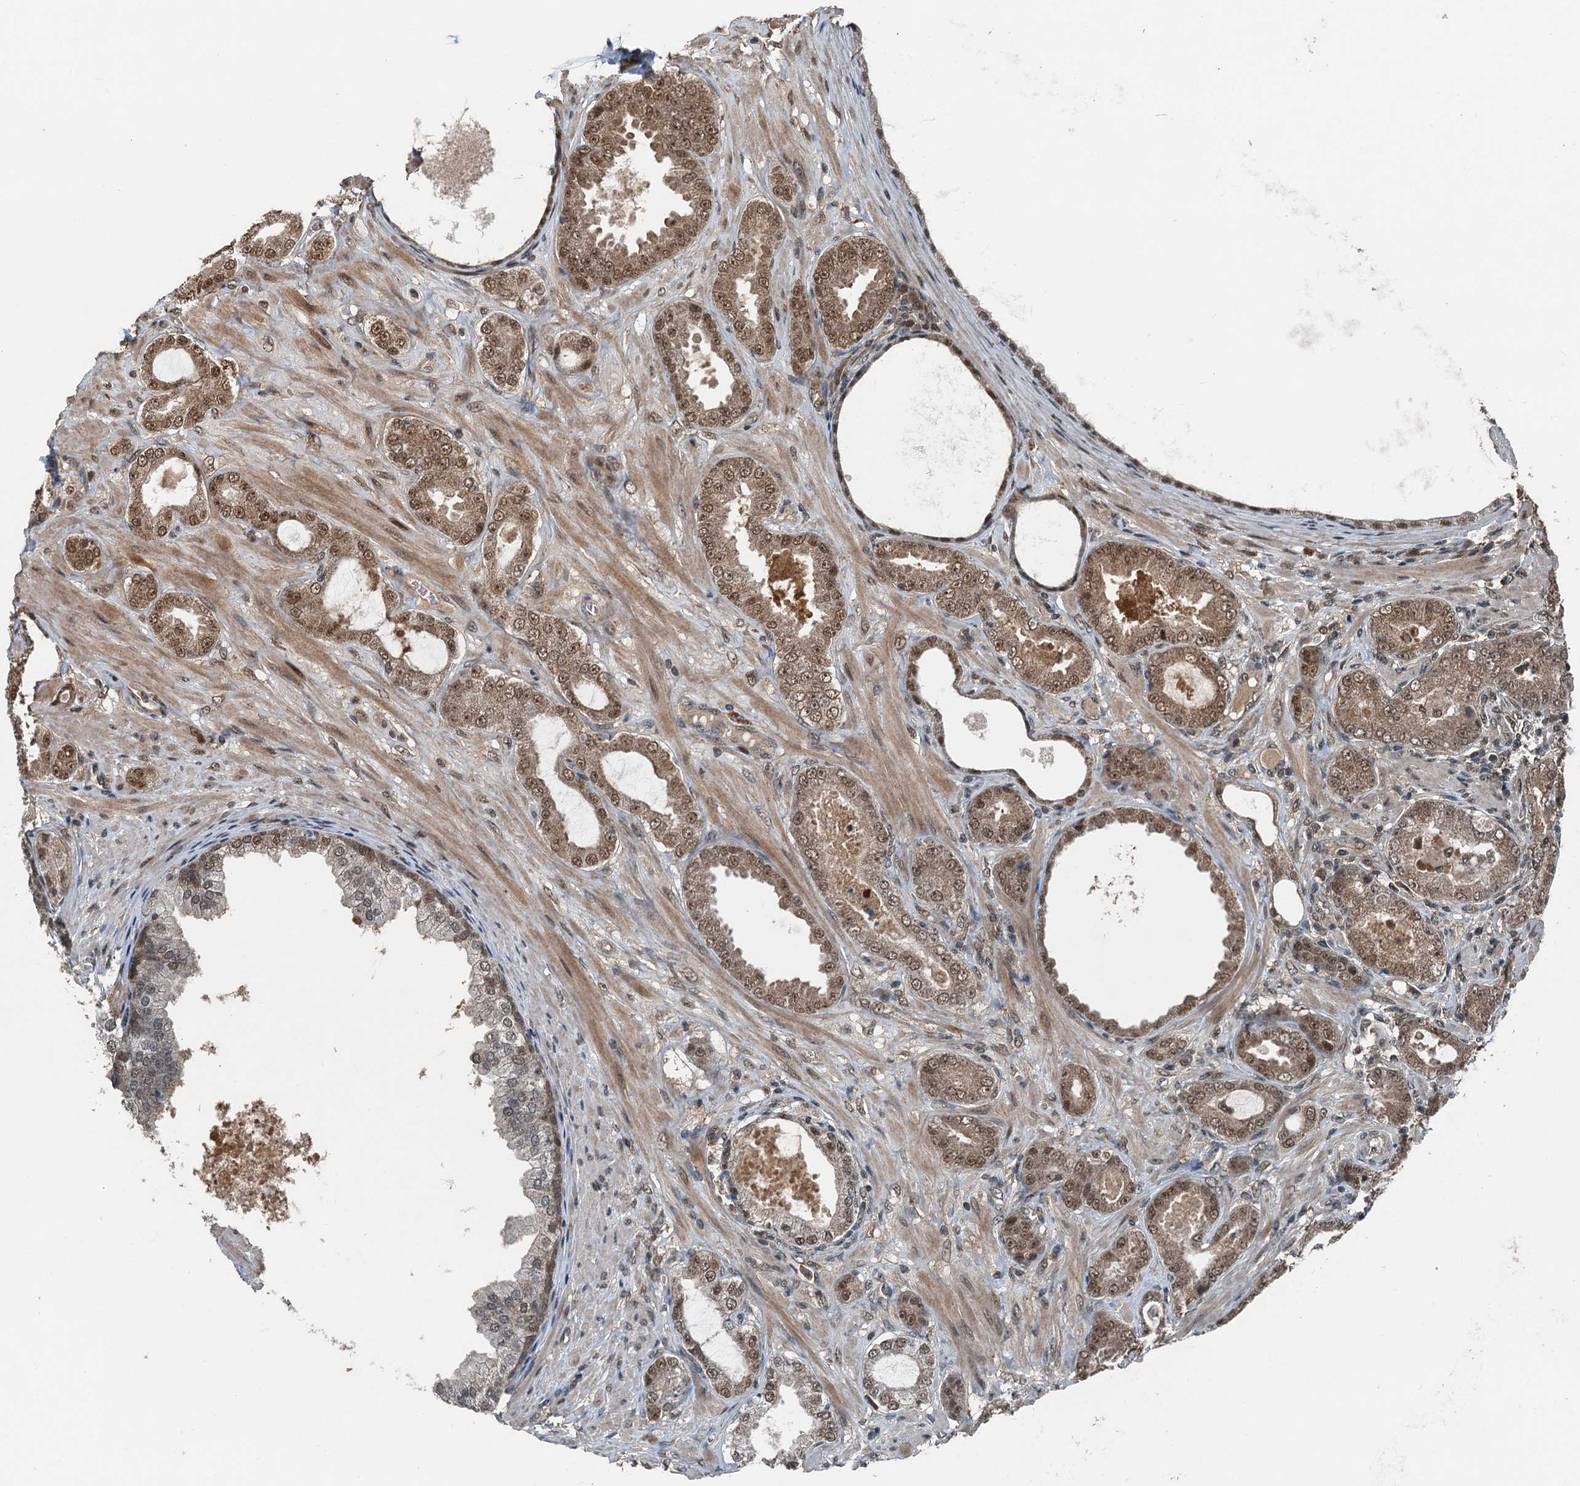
{"staining": {"intensity": "moderate", "quantity": "25%-75%", "location": "cytoplasmic/membranous,nuclear"}, "tissue": "prostate cancer", "cell_type": "Tumor cells", "image_type": "cancer", "snomed": [{"axis": "morphology", "description": "Adenocarcinoma, Low grade"}, {"axis": "topography", "description": "Prostate"}], "caption": "The image exhibits a brown stain indicating the presence of a protein in the cytoplasmic/membranous and nuclear of tumor cells in prostate cancer.", "gene": "UBXN6", "patient": {"sex": "male", "age": 63}}